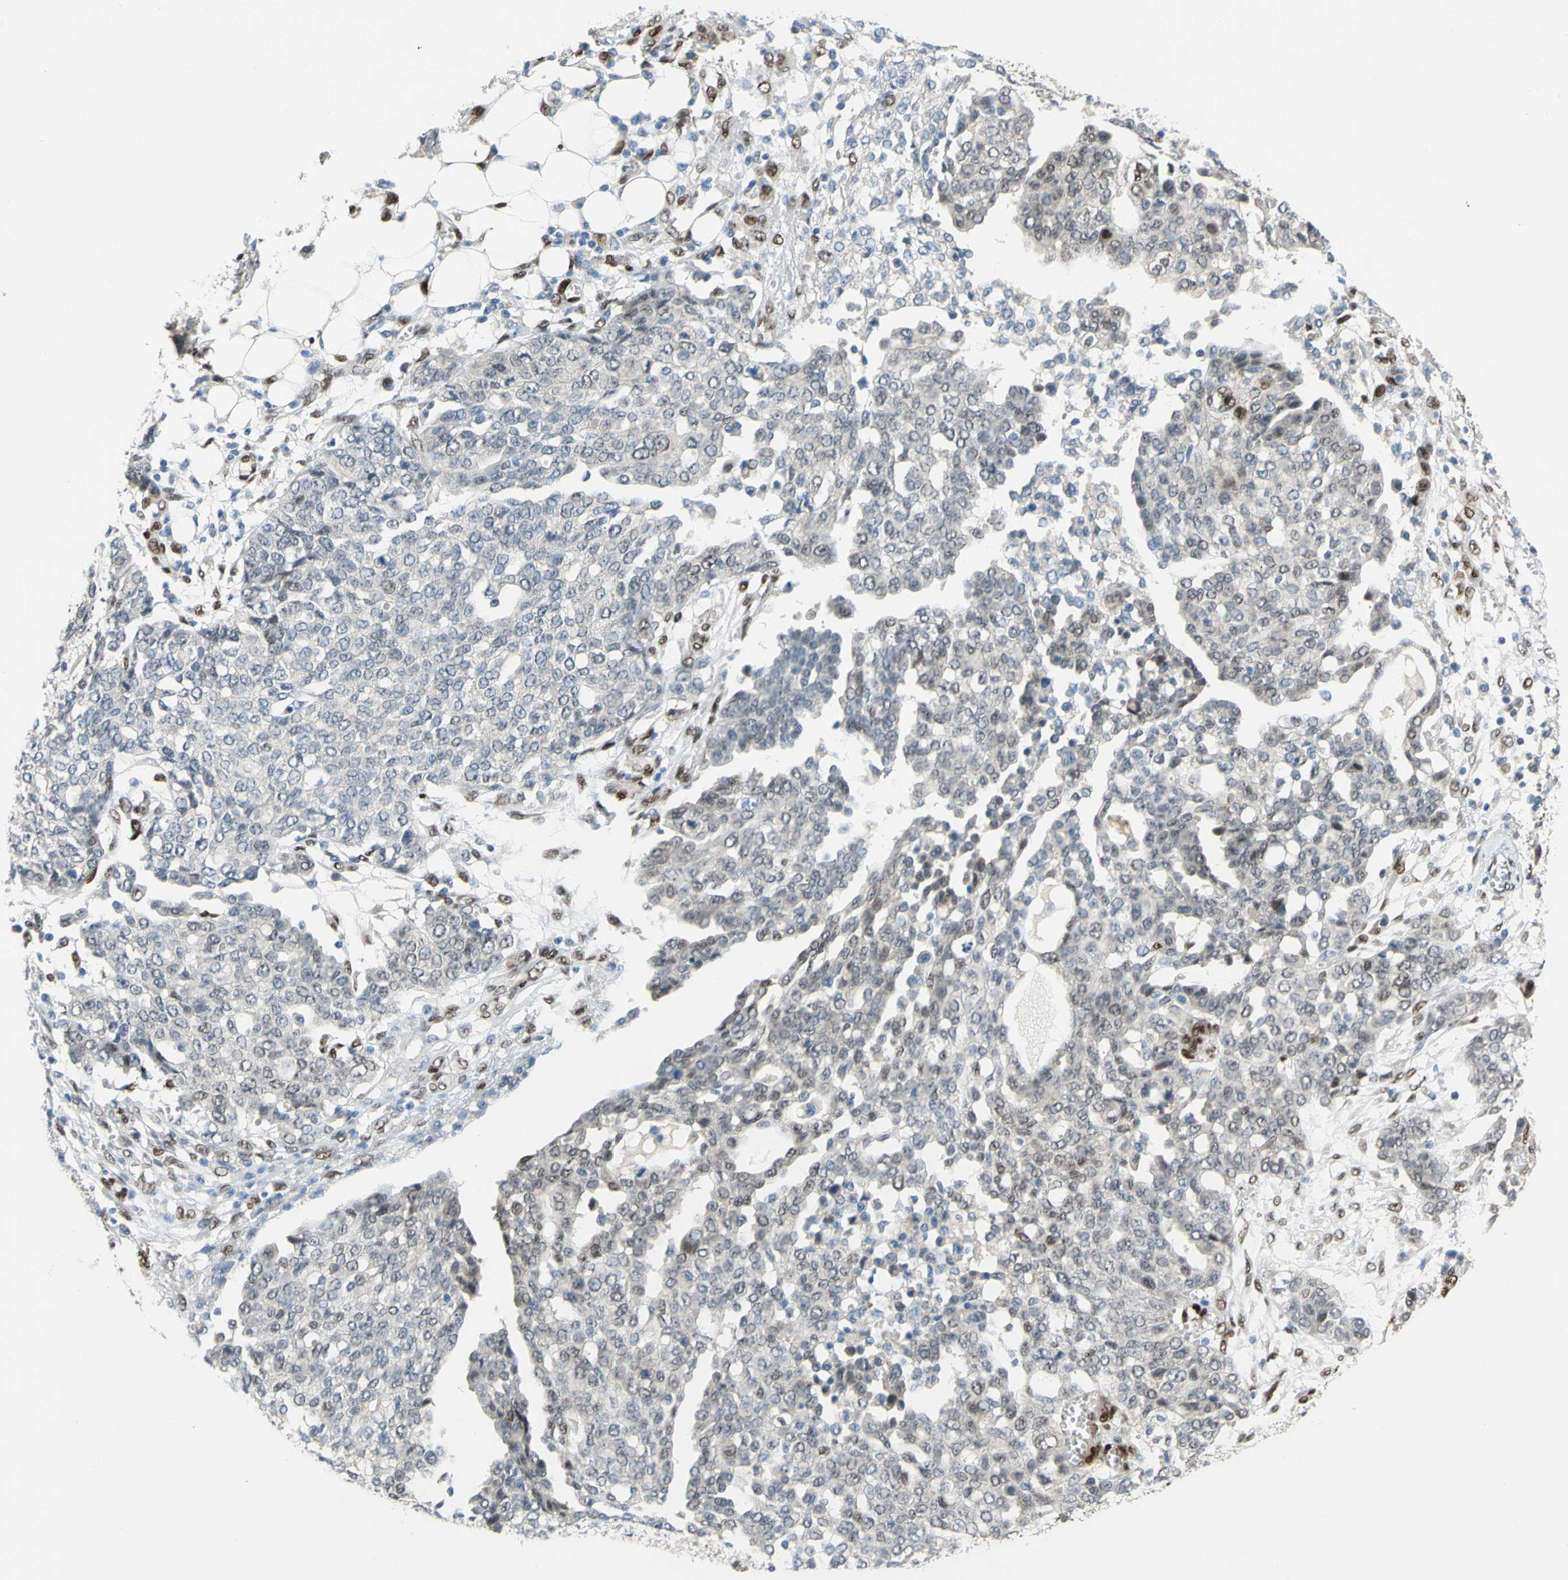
{"staining": {"intensity": "weak", "quantity": "<25%", "location": "cytoplasmic/membranous,nuclear"}, "tissue": "ovarian cancer", "cell_type": "Tumor cells", "image_type": "cancer", "snomed": [{"axis": "morphology", "description": "Cystadenocarcinoma, serous, NOS"}, {"axis": "topography", "description": "Soft tissue"}, {"axis": "topography", "description": "Ovary"}], "caption": "An image of ovarian cancer (serous cystadenocarcinoma) stained for a protein reveals no brown staining in tumor cells.", "gene": "RBFOX2", "patient": {"sex": "female", "age": 57}}